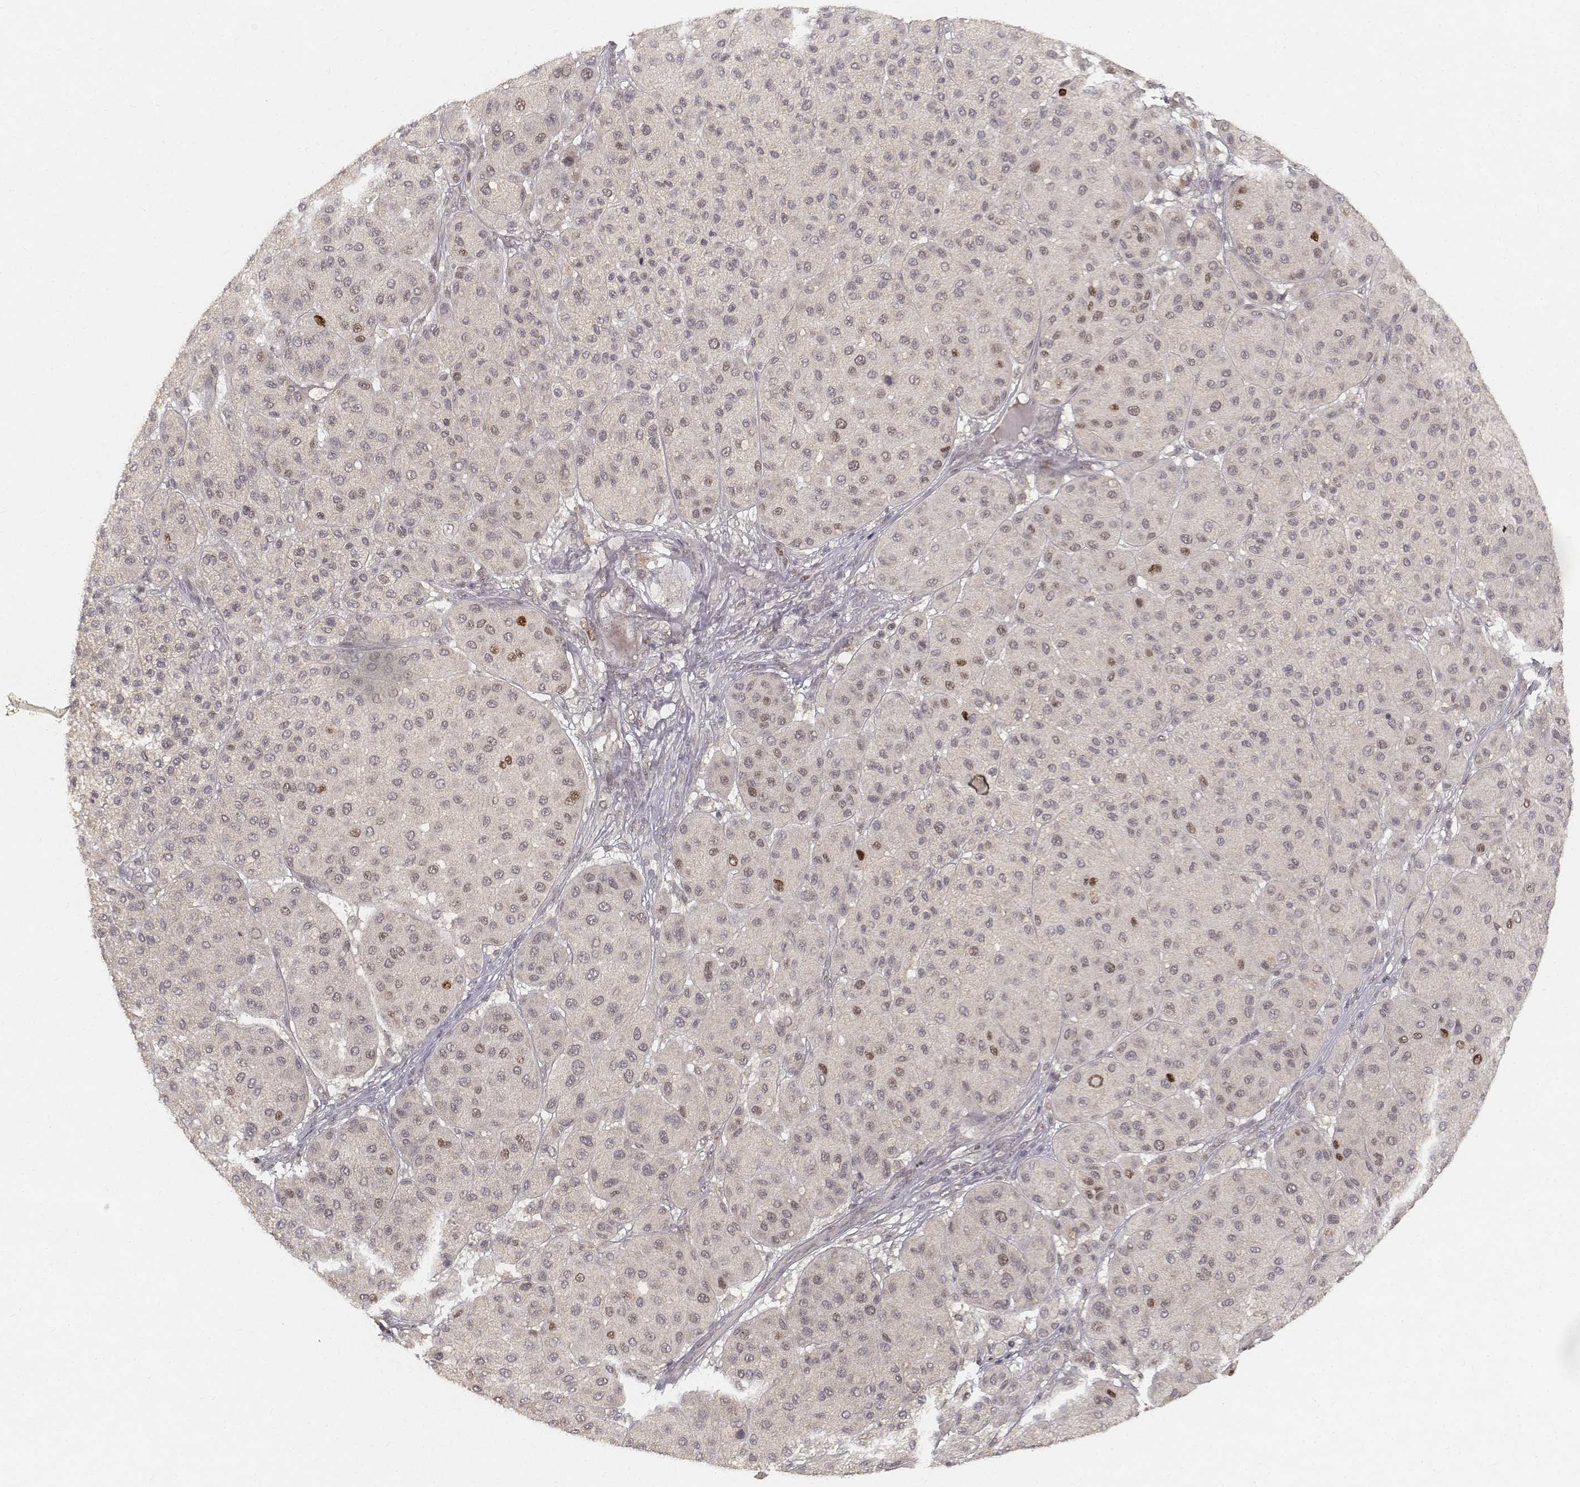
{"staining": {"intensity": "moderate", "quantity": "<25%", "location": "nuclear"}, "tissue": "melanoma", "cell_type": "Tumor cells", "image_type": "cancer", "snomed": [{"axis": "morphology", "description": "Malignant melanoma, Metastatic site"}, {"axis": "topography", "description": "Smooth muscle"}], "caption": "Moderate nuclear positivity is appreciated in approximately <25% of tumor cells in malignant melanoma (metastatic site).", "gene": "FANCD2", "patient": {"sex": "male", "age": 41}}